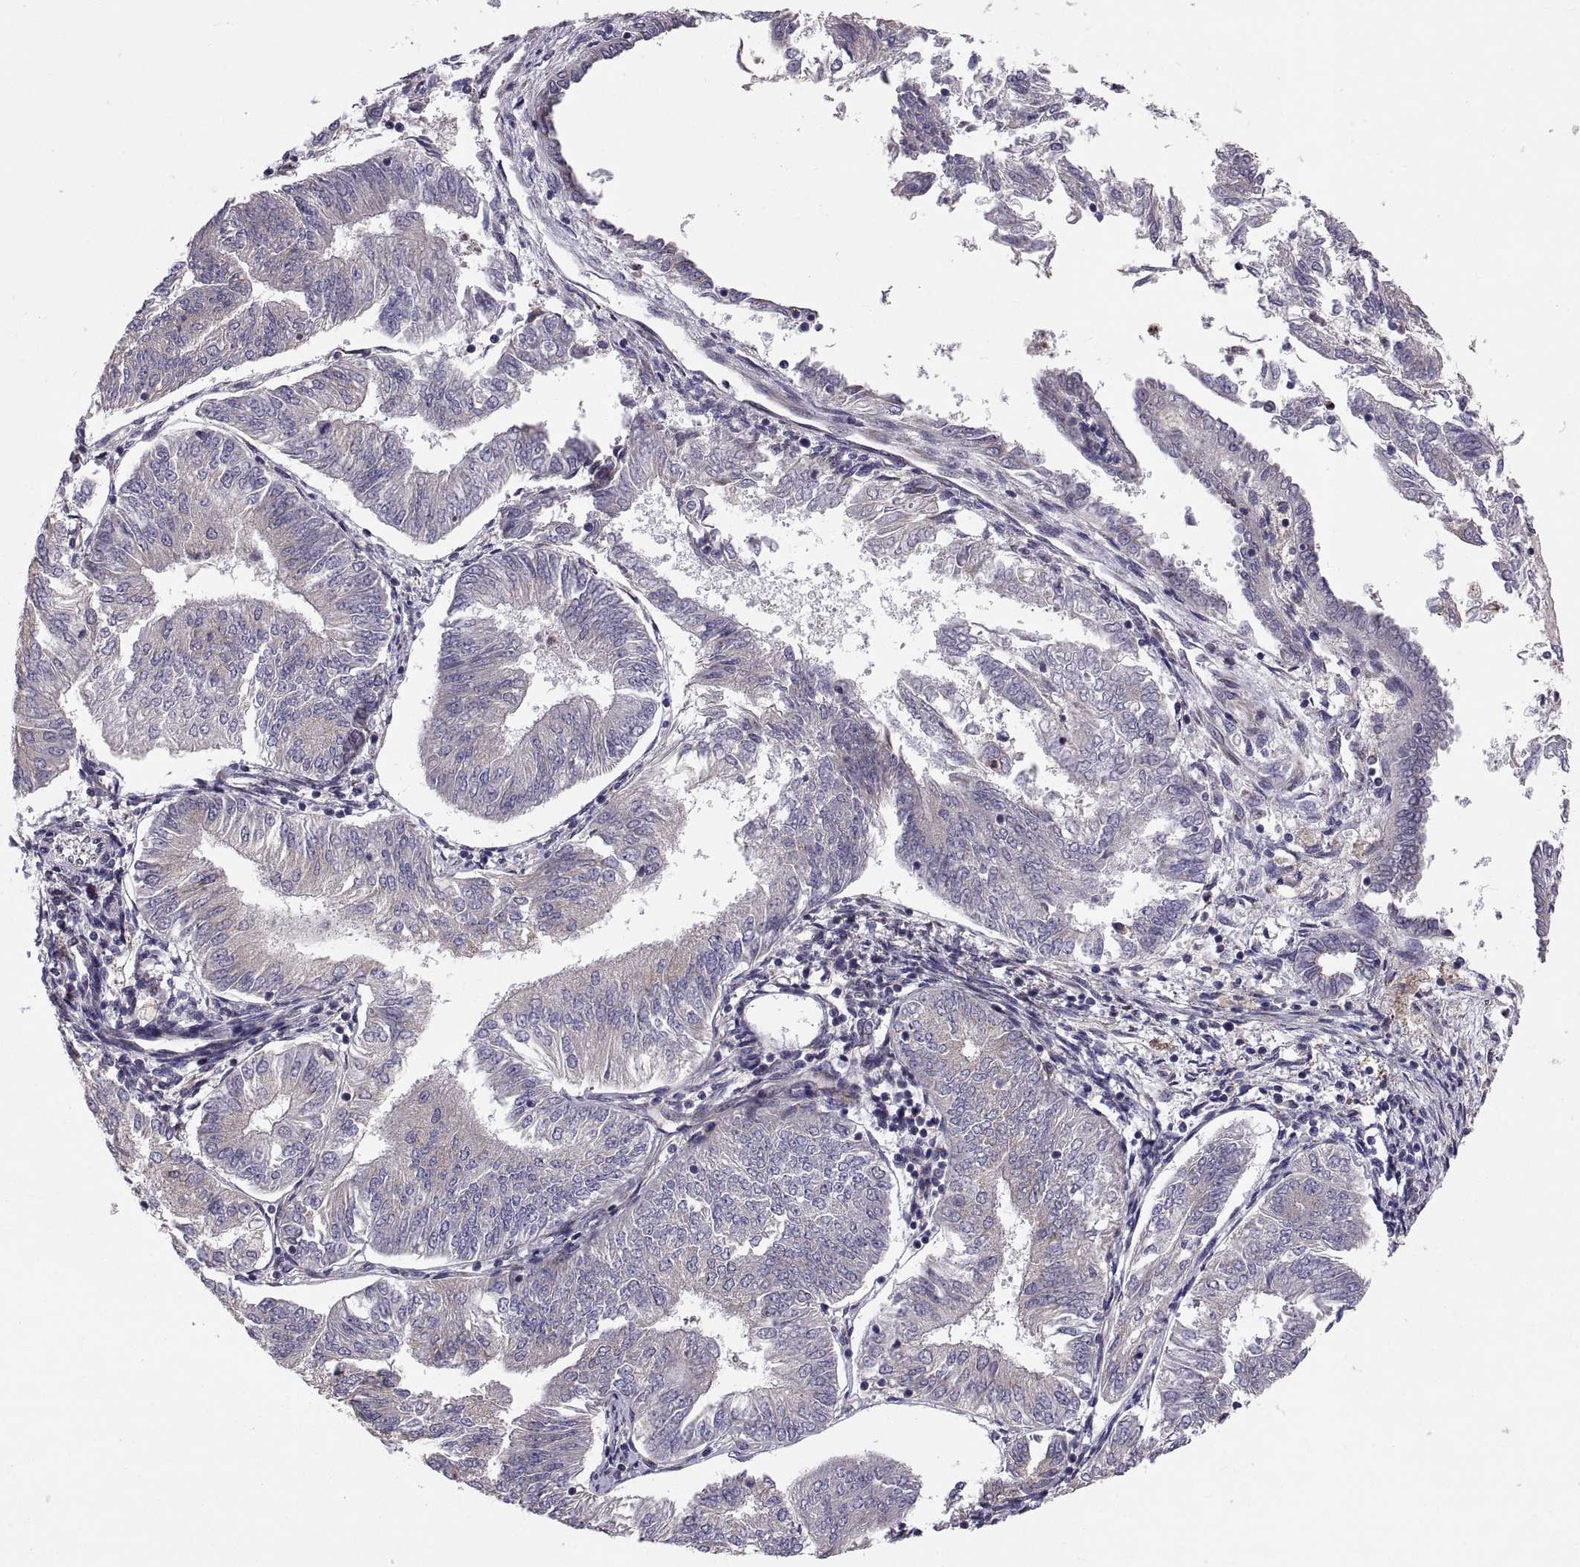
{"staining": {"intensity": "negative", "quantity": "none", "location": "none"}, "tissue": "endometrial cancer", "cell_type": "Tumor cells", "image_type": "cancer", "snomed": [{"axis": "morphology", "description": "Adenocarcinoma, NOS"}, {"axis": "topography", "description": "Endometrium"}], "caption": "This histopathology image is of endometrial cancer (adenocarcinoma) stained with IHC to label a protein in brown with the nuclei are counter-stained blue. There is no expression in tumor cells.", "gene": "TESC", "patient": {"sex": "female", "age": 58}}